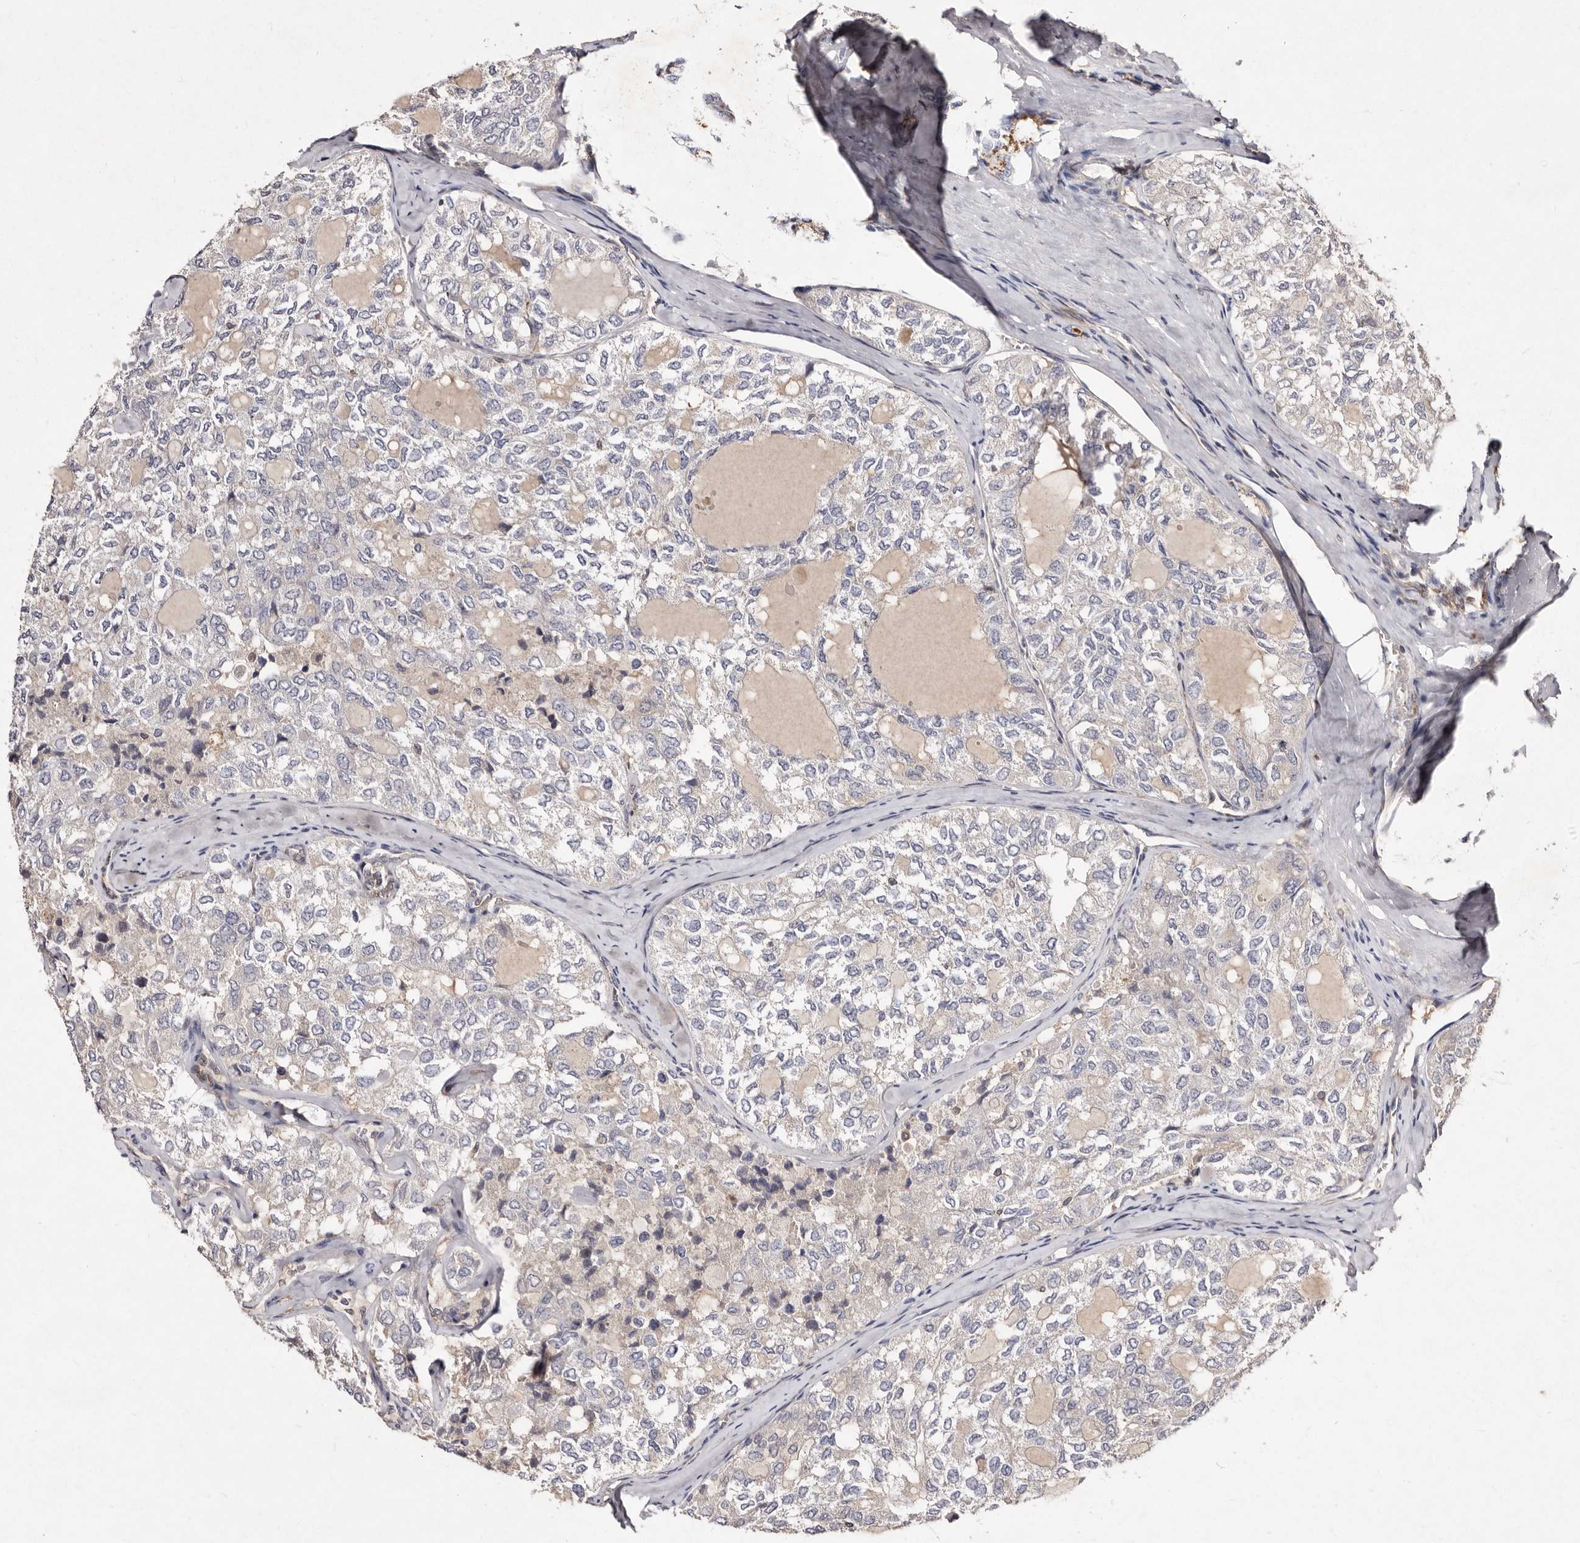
{"staining": {"intensity": "negative", "quantity": "none", "location": "none"}, "tissue": "thyroid cancer", "cell_type": "Tumor cells", "image_type": "cancer", "snomed": [{"axis": "morphology", "description": "Follicular adenoma carcinoma, NOS"}, {"axis": "topography", "description": "Thyroid gland"}], "caption": "Thyroid cancer was stained to show a protein in brown. There is no significant staining in tumor cells.", "gene": "GIMAP4", "patient": {"sex": "male", "age": 75}}